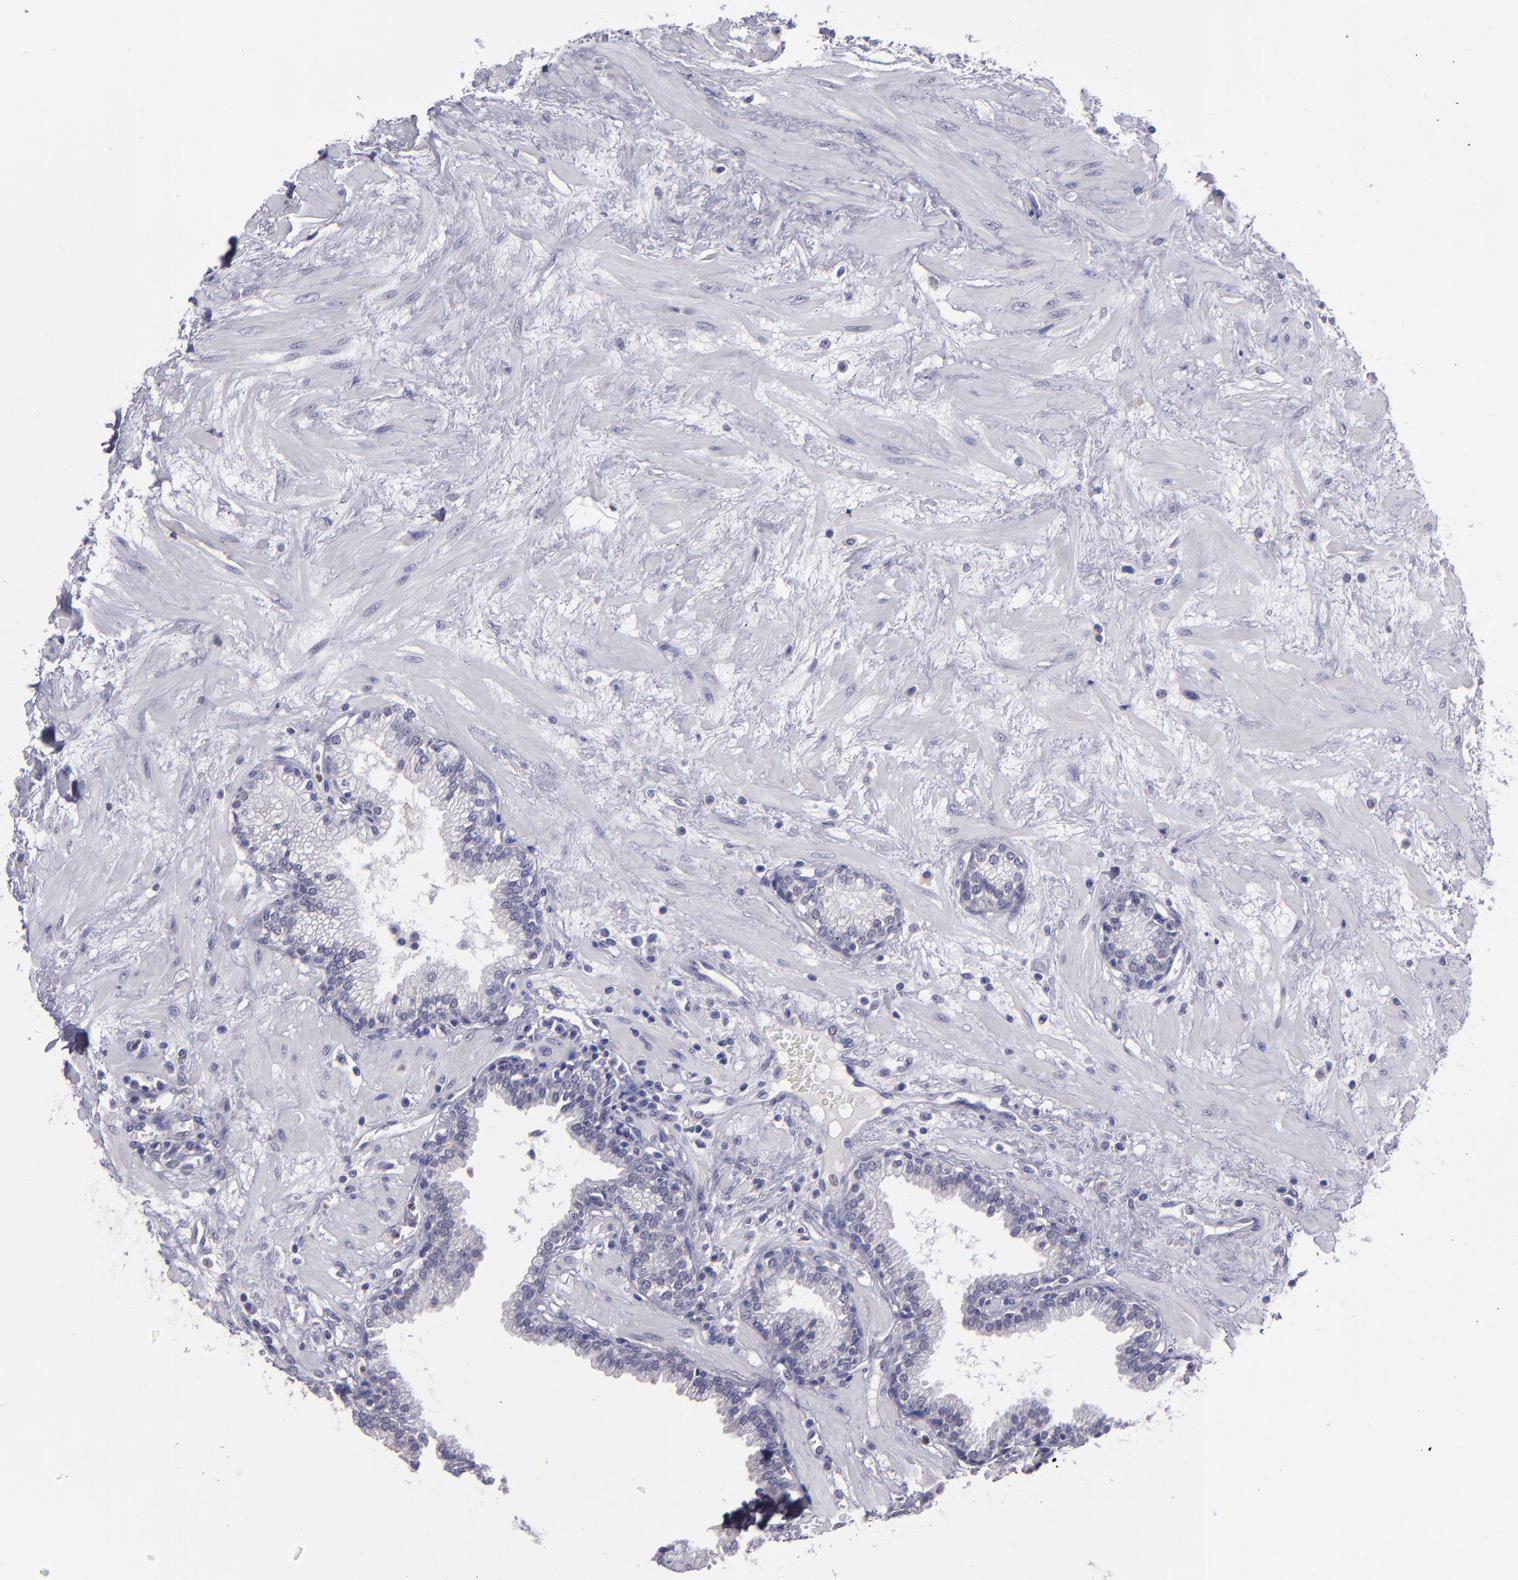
{"staining": {"intensity": "negative", "quantity": "none", "location": "none"}, "tissue": "prostate", "cell_type": "Glandular cells", "image_type": "normal", "snomed": [{"axis": "morphology", "description": "Normal tissue, NOS"}, {"axis": "topography", "description": "Prostate"}], "caption": "High power microscopy photomicrograph of an immunohistochemistry (IHC) photomicrograph of normal prostate, revealing no significant positivity in glandular cells.", "gene": "CEBPE", "patient": {"sex": "male", "age": 64}}